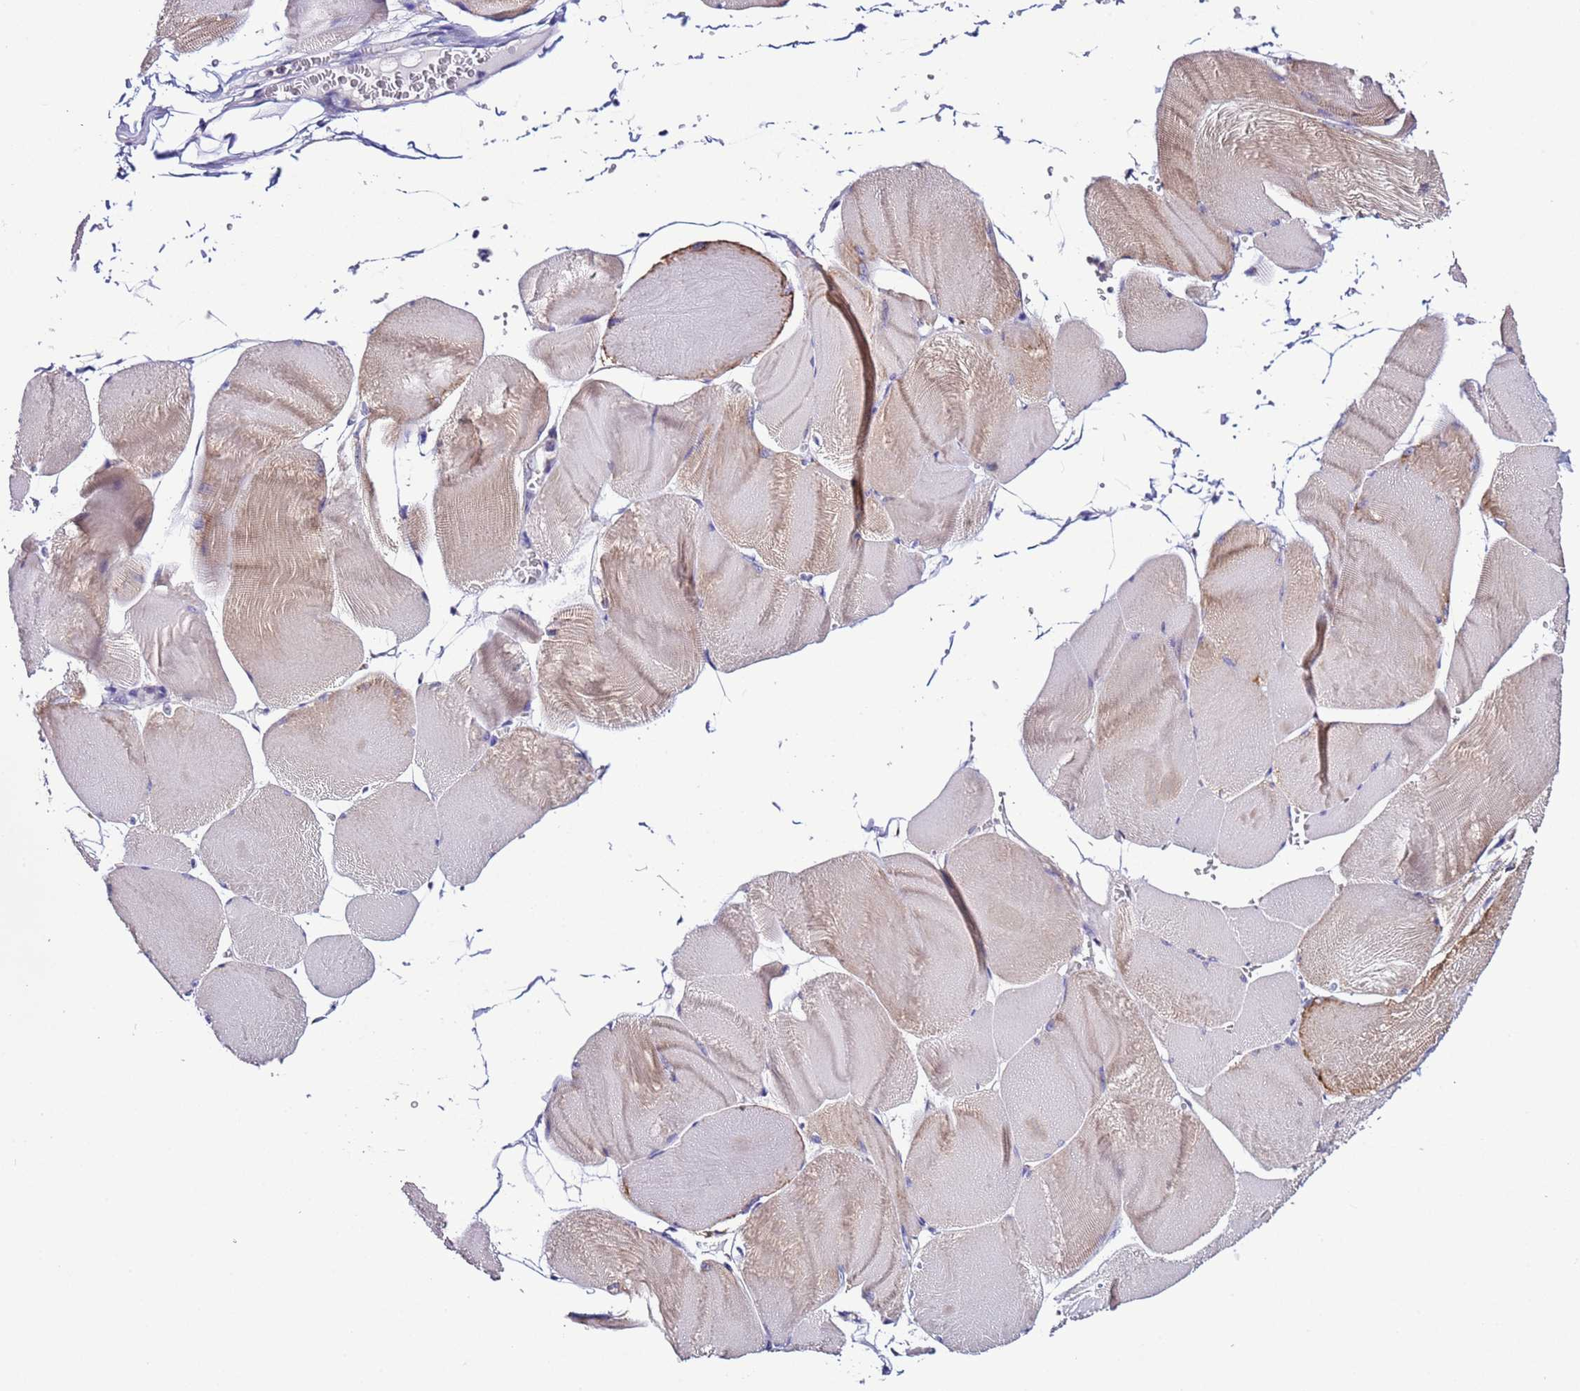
{"staining": {"intensity": "moderate", "quantity": "<25%", "location": "cytoplasmic/membranous"}, "tissue": "skeletal muscle", "cell_type": "Myocytes", "image_type": "normal", "snomed": [{"axis": "morphology", "description": "Normal tissue, NOS"}, {"axis": "morphology", "description": "Basal cell carcinoma"}, {"axis": "topography", "description": "Skeletal muscle"}], "caption": "Immunohistochemical staining of normal human skeletal muscle exhibits <25% levels of moderate cytoplasmic/membranous protein positivity in about <25% of myocytes. Ihc stains the protein of interest in brown and the nuclei are stained blue.", "gene": "UEVLD", "patient": {"sex": "female", "age": 64}}